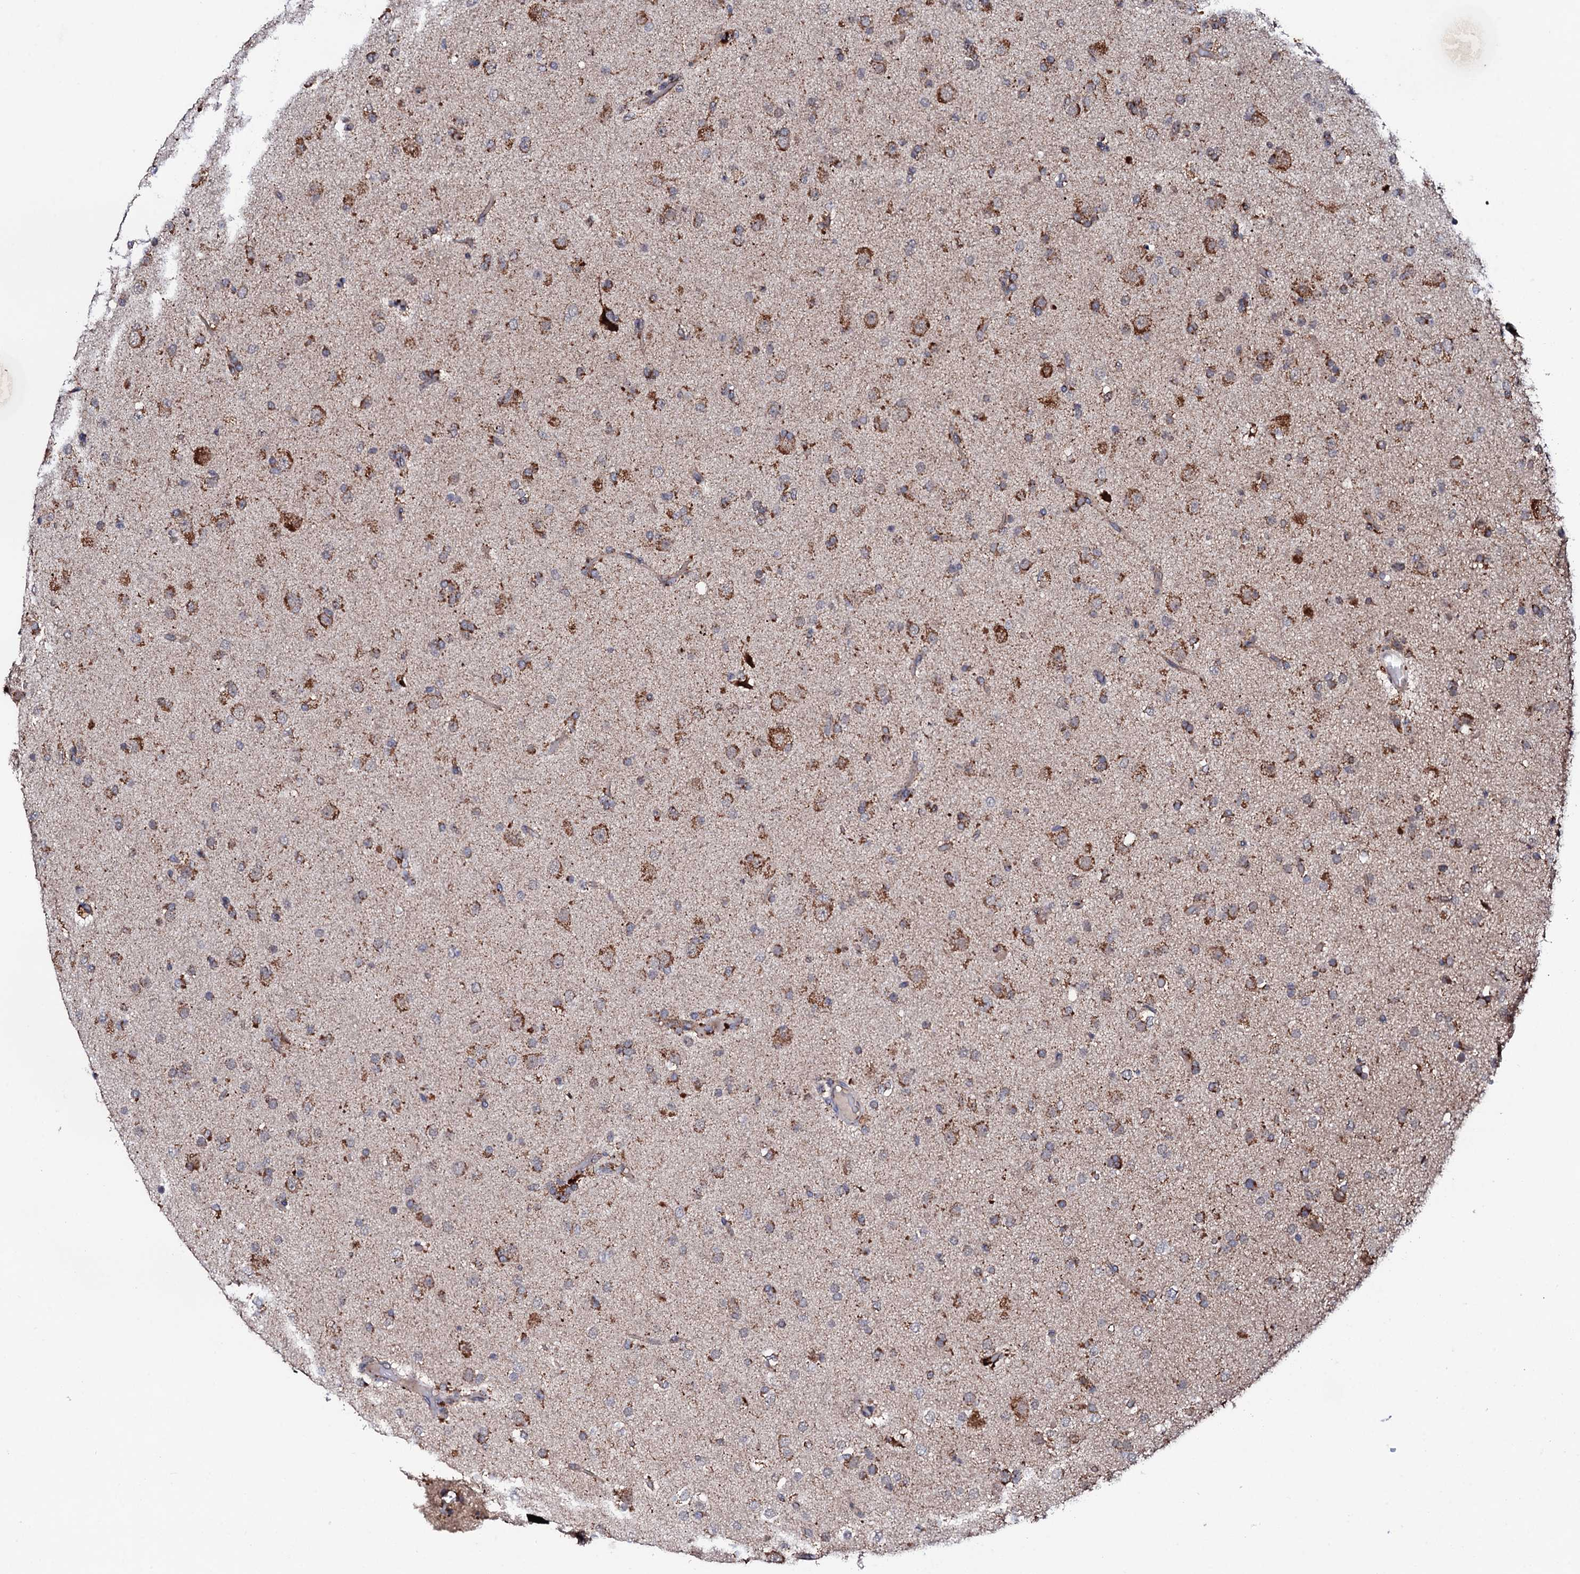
{"staining": {"intensity": "moderate", "quantity": ">75%", "location": "cytoplasmic/membranous"}, "tissue": "glioma", "cell_type": "Tumor cells", "image_type": "cancer", "snomed": [{"axis": "morphology", "description": "Glioma, malignant, Low grade"}, {"axis": "topography", "description": "Brain"}], "caption": "Immunohistochemistry (IHC) (DAB) staining of low-grade glioma (malignant) exhibits moderate cytoplasmic/membranous protein expression in about >75% of tumor cells.", "gene": "MTIF3", "patient": {"sex": "male", "age": 65}}